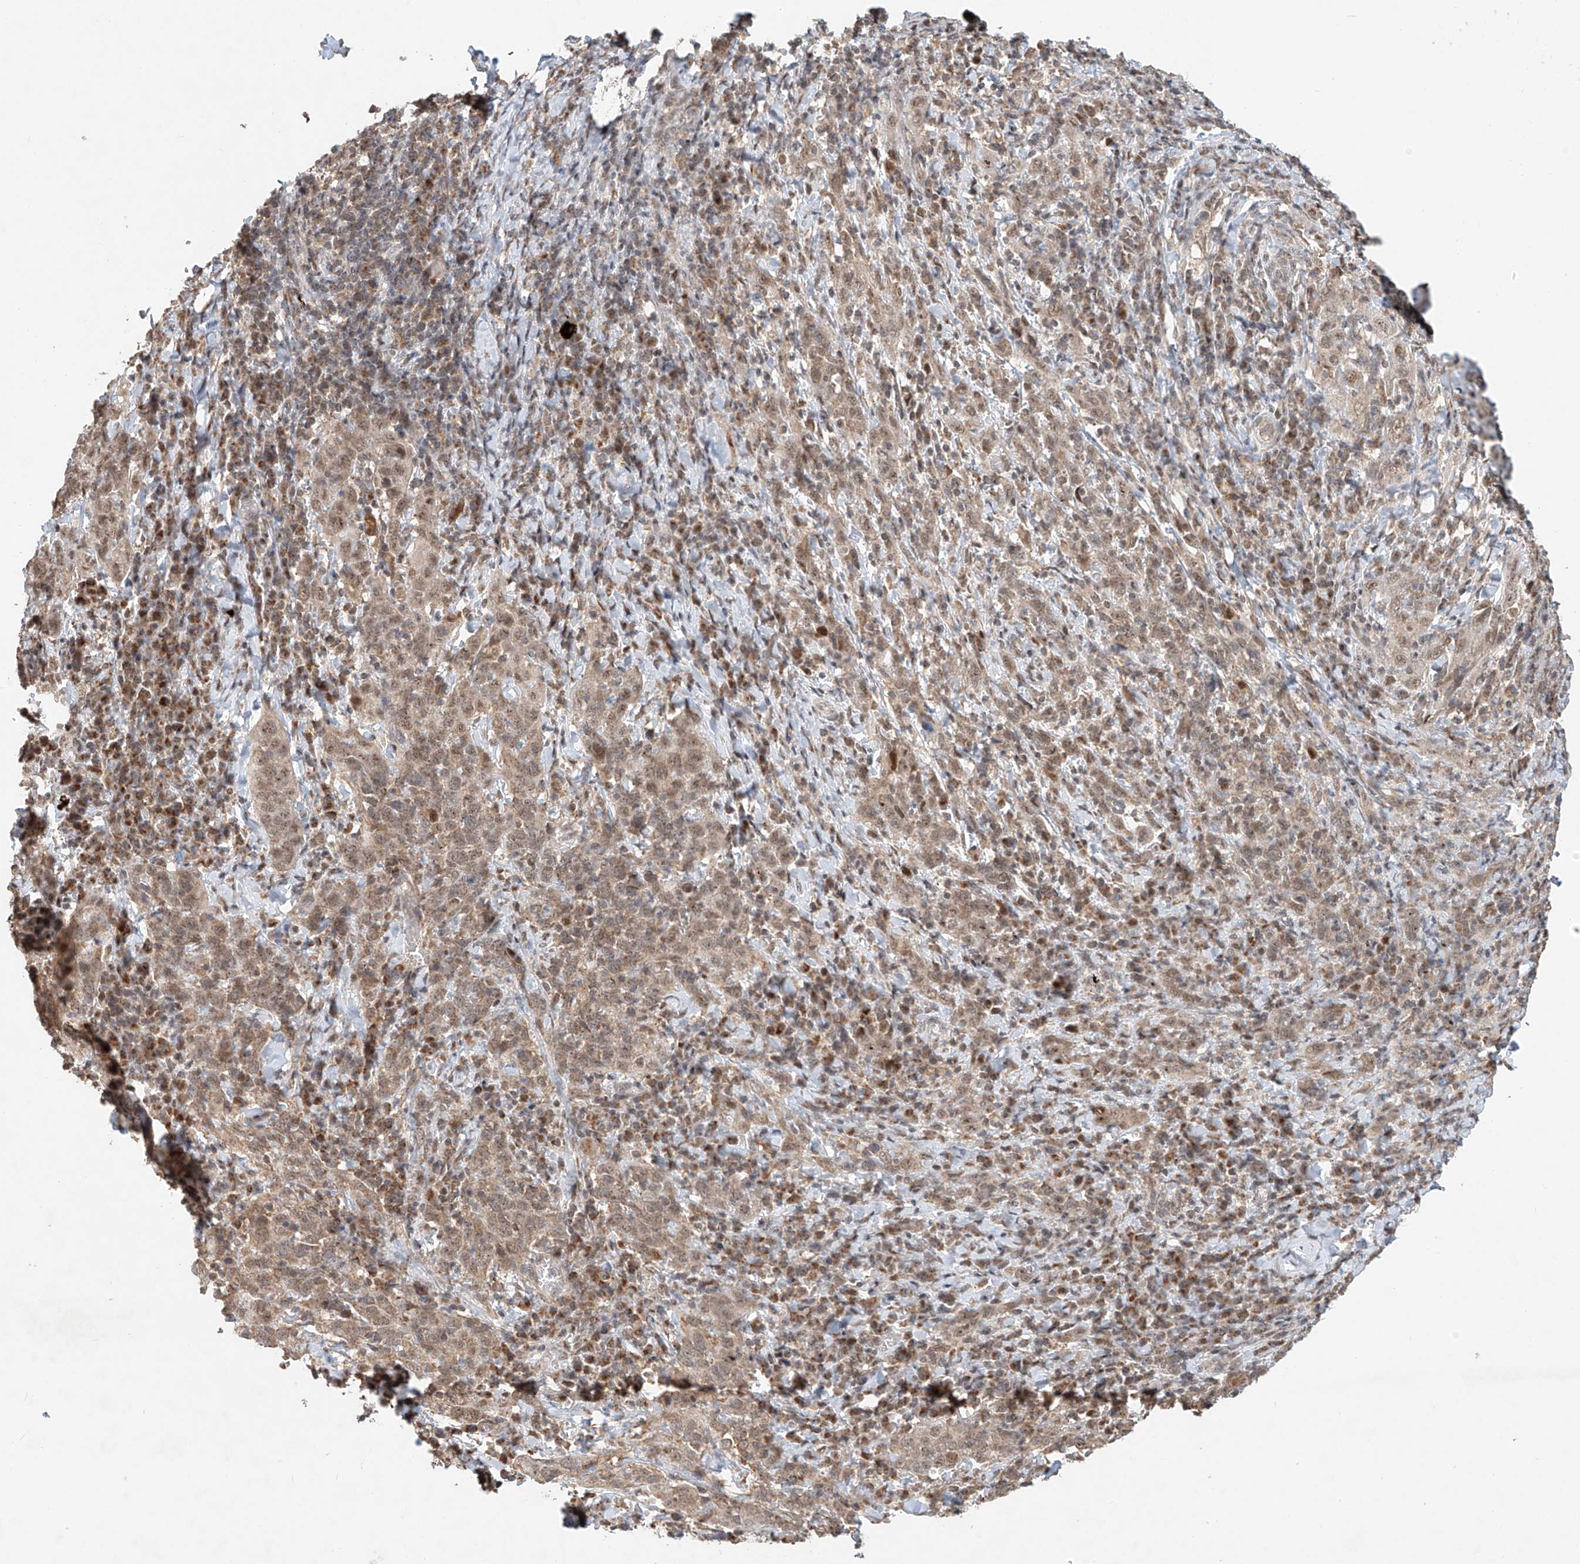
{"staining": {"intensity": "weak", "quantity": ">75%", "location": "cytoplasmic/membranous,nuclear"}, "tissue": "cervical cancer", "cell_type": "Tumor cells", "image_type": "cancer", "snomed": [{"axis": "morphology", "description": "Squamous cell carcinoma, NOS"}, {"axis": "topography", "description": "Cervix"}], "caption": "Brown immunohistochemical staining in human cervical cancer (squamous cell carcinoma) displays weak cytoplasmic/membranous and nuclear positivity in about >75% of tumor cells. (IHC, brightfield microscopy, high magnification).", "gene": "SYTL3", "patient": {"sex": "female", "age": 46}}